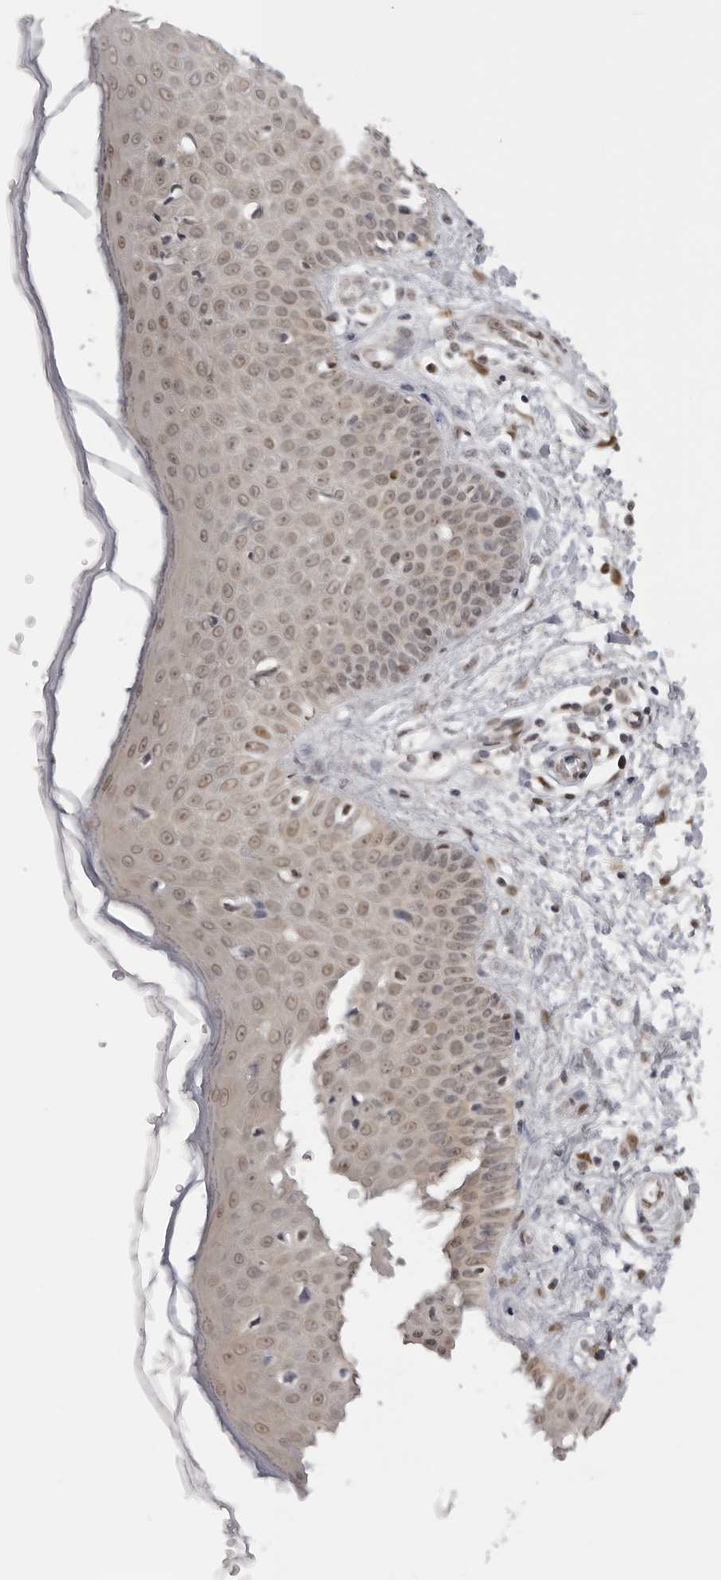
{"staining": {"intensity": "weak", "quantity": "25%-75%", "location": "cytoplasmic/membranous"}, "tissue": "skin", "cell_type": "Fibroblasts", "image_type": "normal", "snomed": [{"axis": "morphology", "description": "Normal tissue, NOS"}, {"axis": "morphology", "description": "Inflammation, NOS"}, {"axis": "topography", "description": "Skin"}], "caption": "Protein staining by immunohistochemistry displays weak cytoplasmic/membranous staining in about 25%-75% of fibroblasts in benign skin.", "gene": "WDR77", "patient": {"sex": "female", "age": 44}}